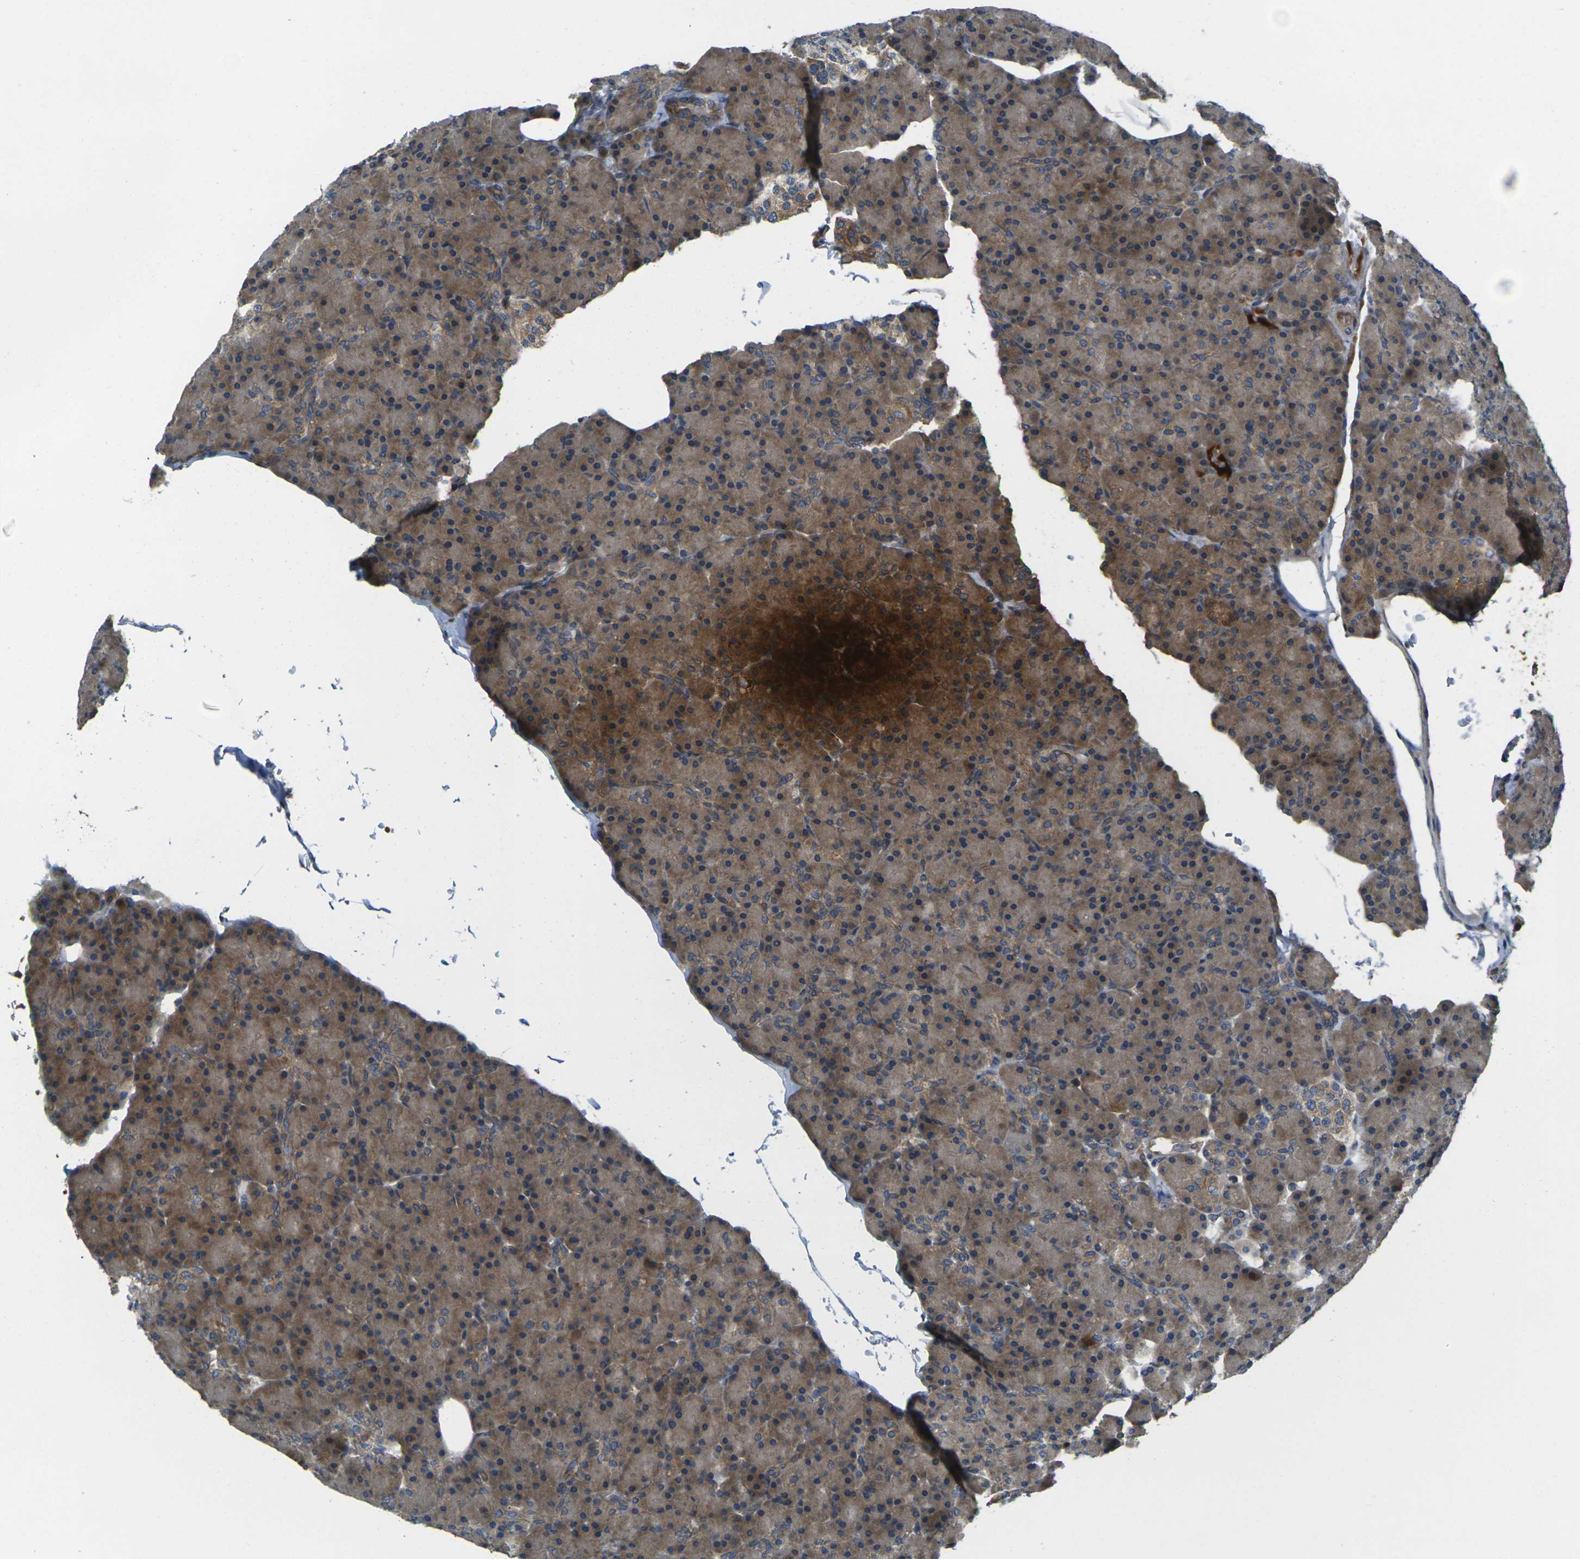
{"staining": {"intensity": "moderate", "quantity": ">75%", "location": "cytoplasmic/membranous"}, "tissue": "pancreas", "cell_type": "Exocrine glandular cells", "image_type": "normal", "snomed": [{"axis": "morphology", "description": "Normal tissue, NOS"}, {"axis": "topography", "description": "Pancreas"}], "caption": "Immunohistochemical staining of benign human pancreas reveals medium levels of moderate cytoplasmic/membranous expression in approximately >75% of exocrine glandular cells. The staining was performed using DAB (3,3'-diaminobenzidine), with brown indicating positive protein expression. Nuclei are stained blue with hematoxylin.", "gene": "FZD1", "patient": {"sex": "female", "age": 43}}